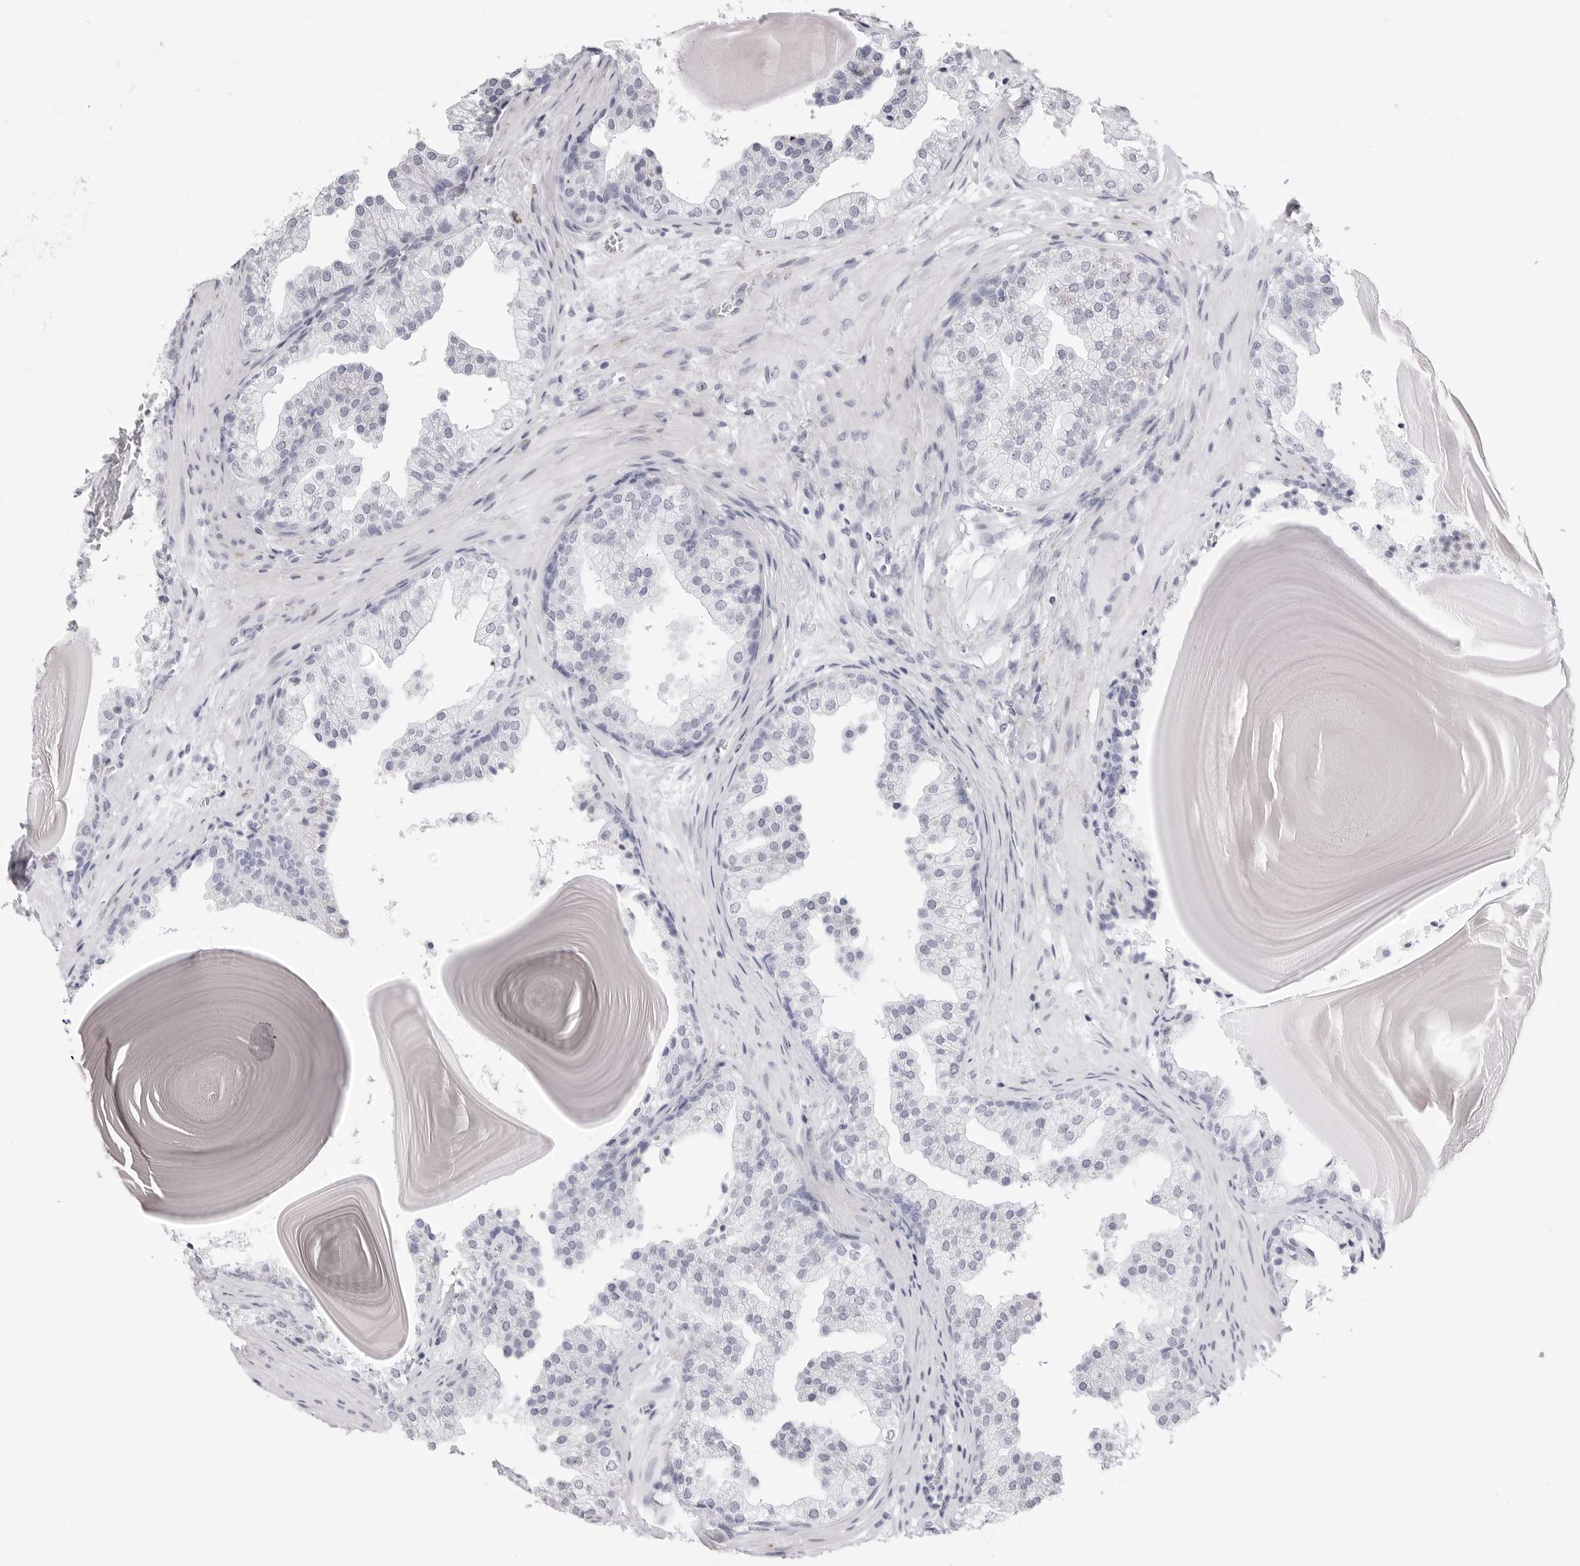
{"staining": {"intensity": "negative", "quantity": "none", "location": "none"}, "tissue": "prostate", "cell_type": "Glandular cells", "image_type": "normal", "snomed": [{"axis": "morphology", "description": "Normal tissue, NOS"}, {"axis": "topography", "description": "Prostate"}], "caption": "This image is of normal prostate stained with IHC to label a protein in brown with the nuclei are counter-stained blue. There is no positivity in glandular cells.", "gene": "TSSK1B", "patient": {"sex": "male", "age": 48}}